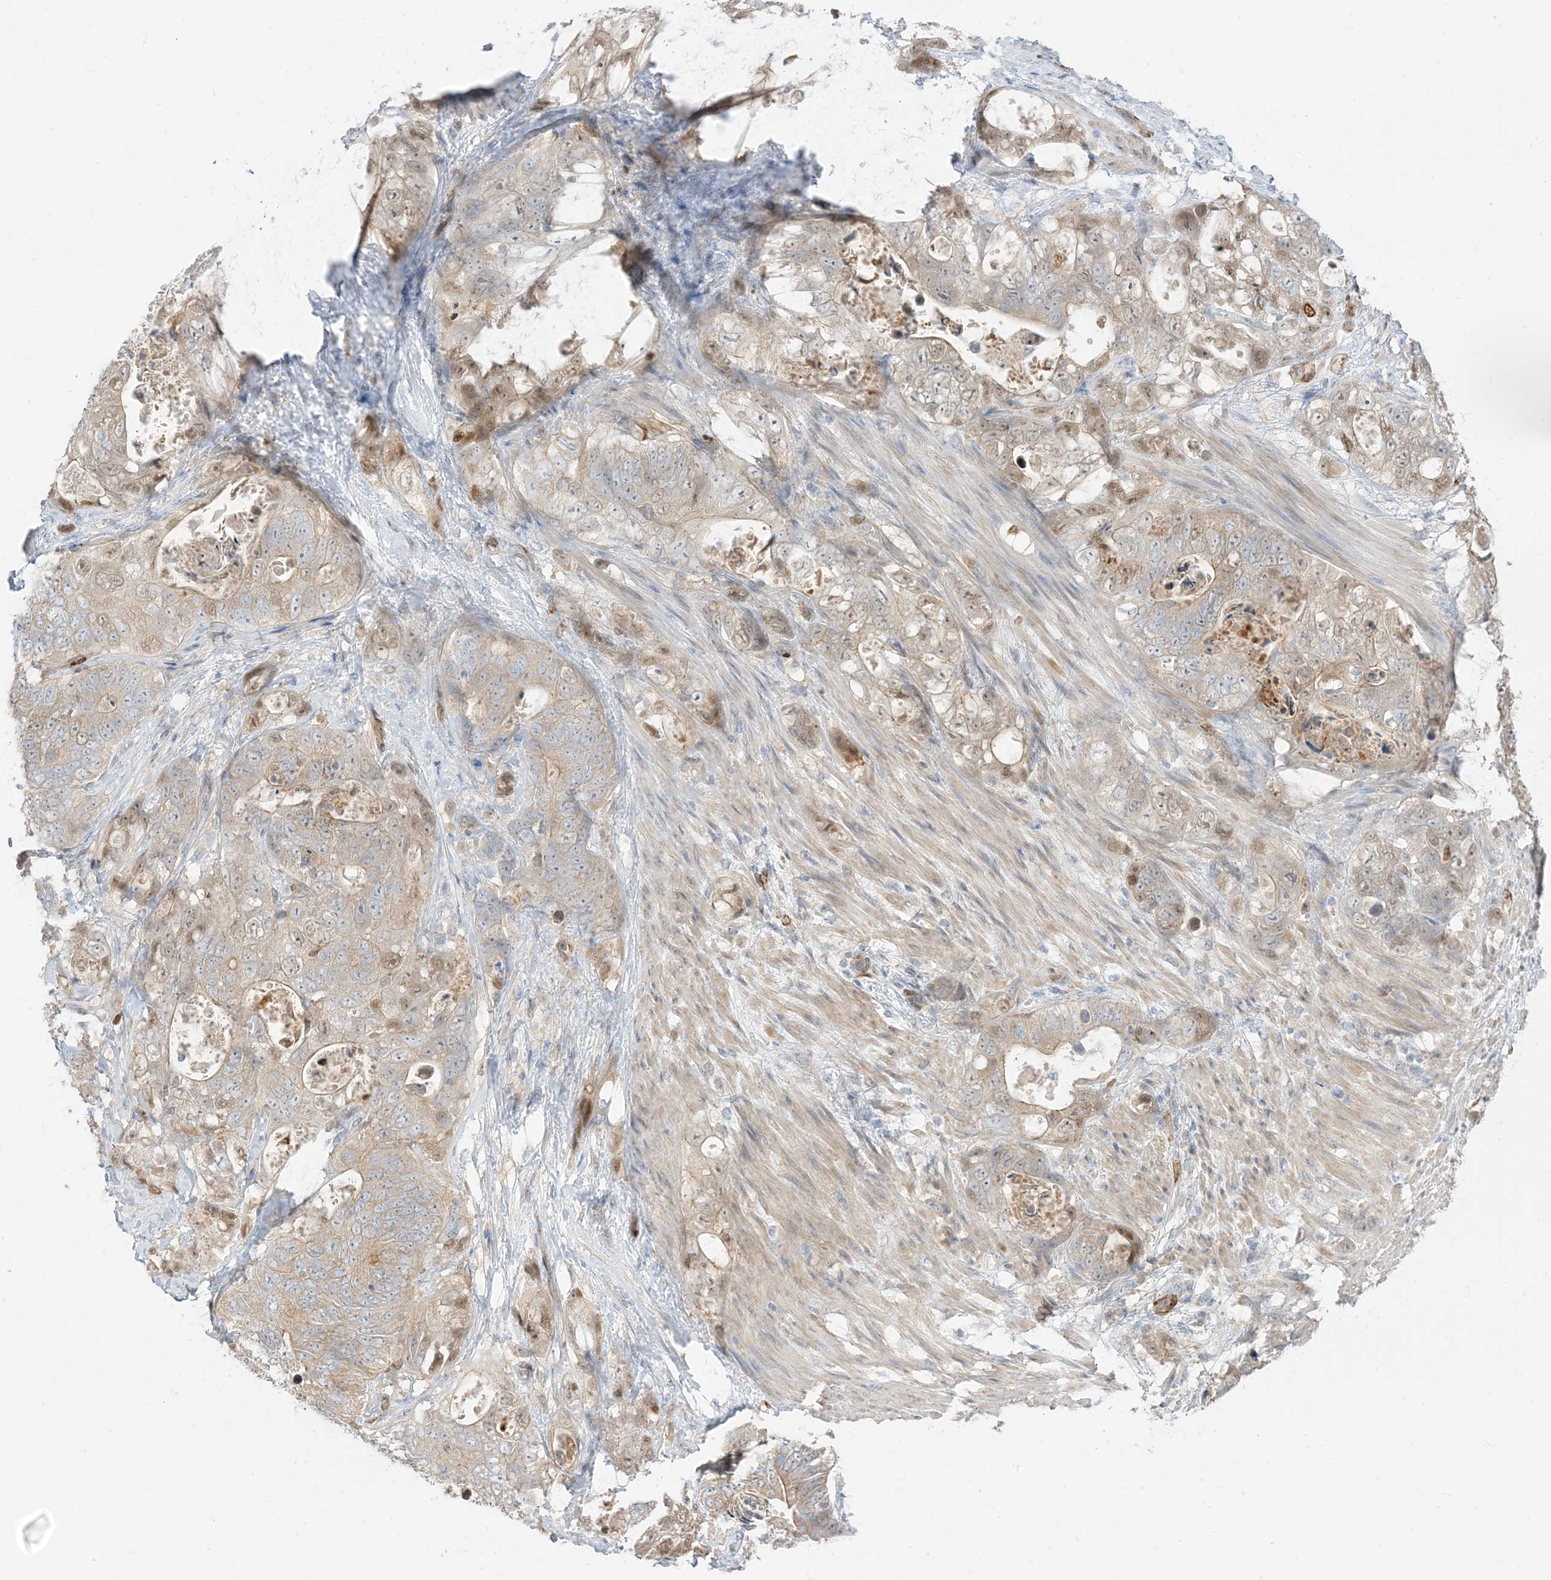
{"staining": {"intensity": "weak", "quantity": ">75%", "location": "cytoplasmic/membranous"}, "tissue": "stomach cancer", "cell_type": "Tumor cells", "image_type": "cancer", "snomed": [{"axis": "morphology", "description": "Normal tissue, NOS"}, {"axis": "morphology", "description": "Adenocarcinoma, NOS"}, {"axis": "topography", "description": "Stomach"}], "caption": "Human stomach adenocarcinoma stained with a brown dye displays weak cytoplasmic/membranous positive expression in about >75% of tumor cells.", "gene": "RIN1", "patient": {"sex": "female", "age": 89}}